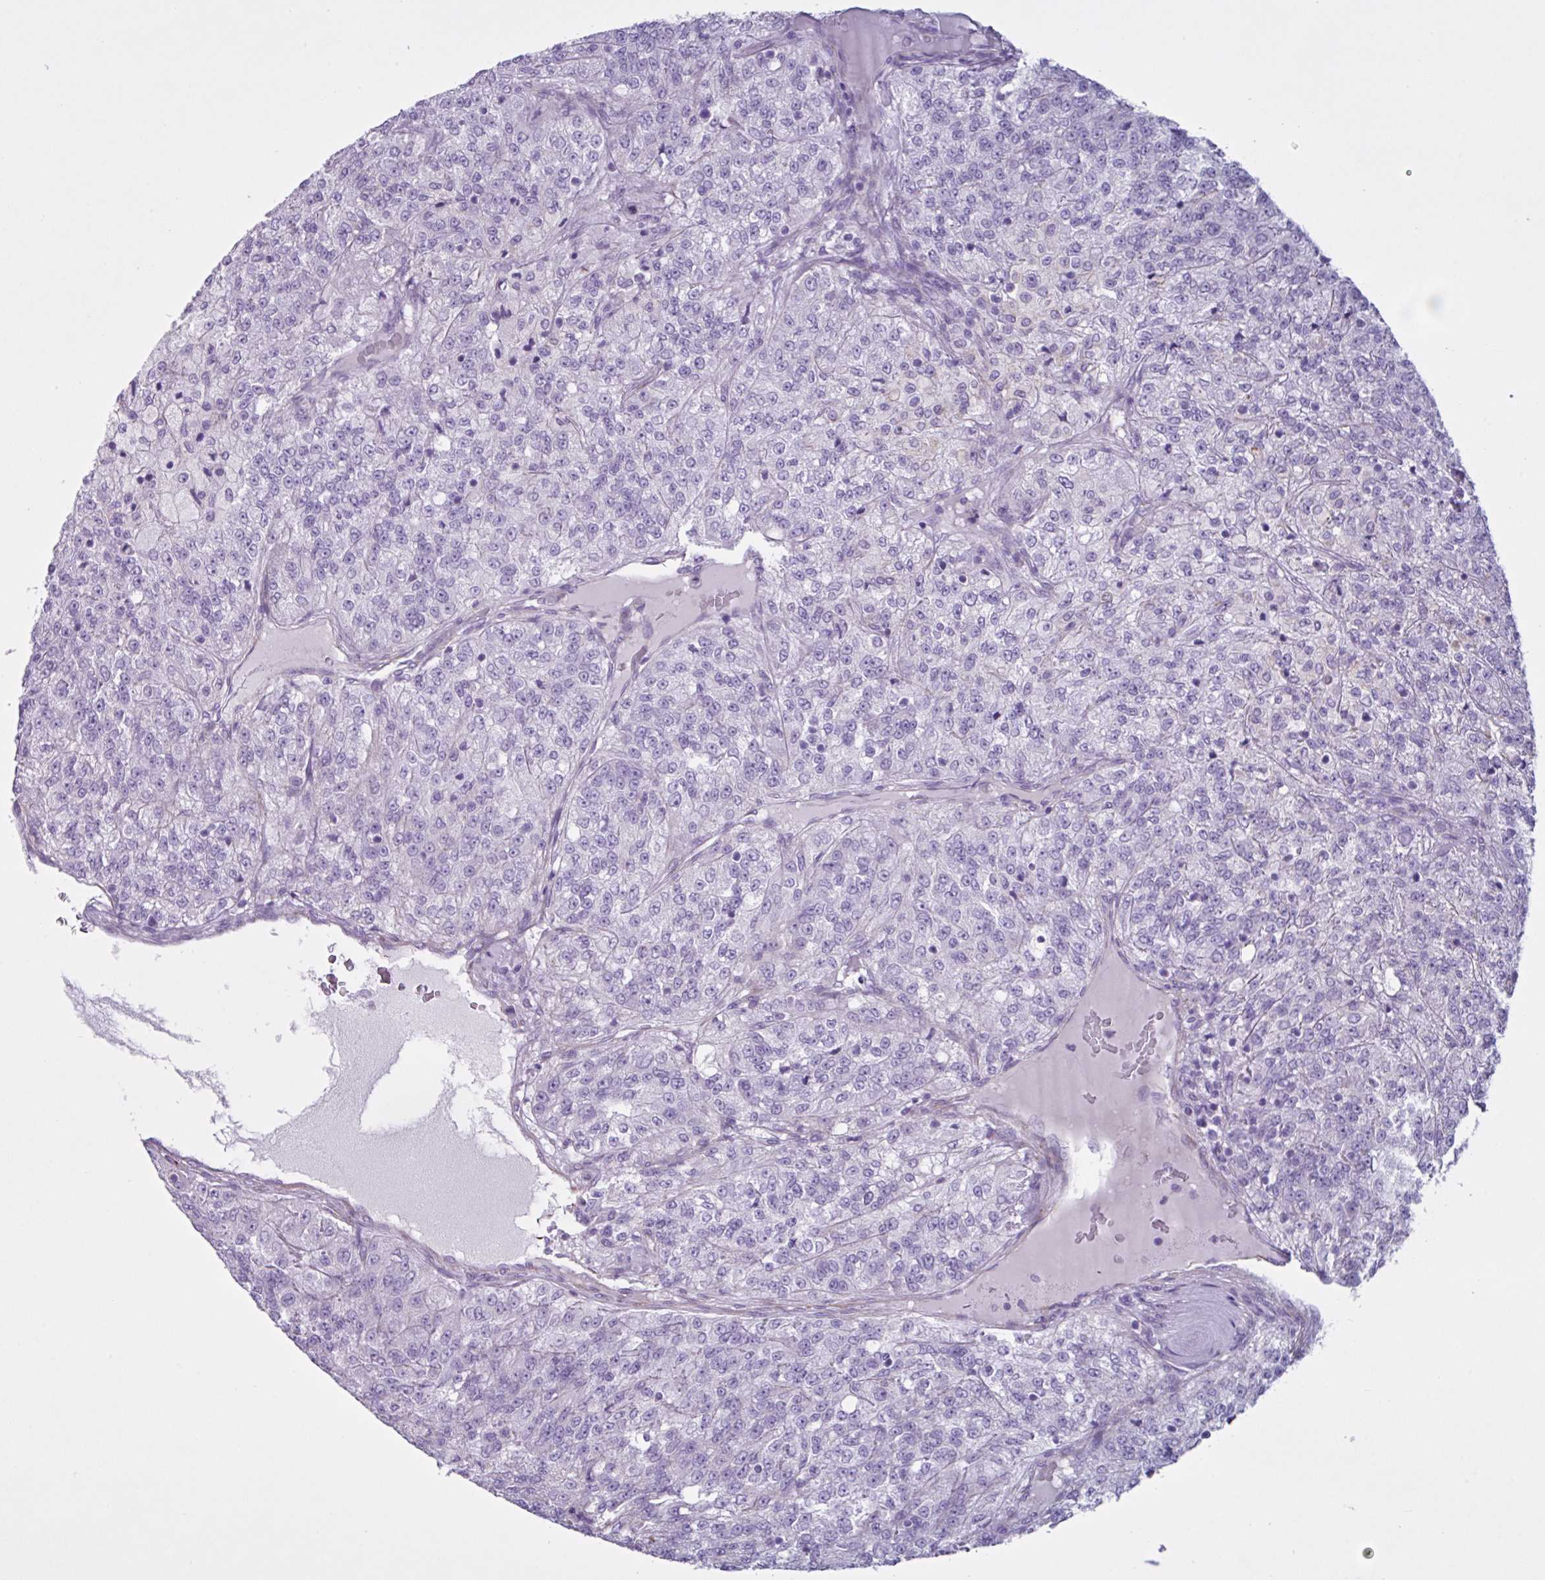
{"staining": {"intensity": "negative", "quantity": "none", "location": "none"}, "tissue": "renal cancer", "cell_type": "Tumor cells", "image_type": "cancer", "snomed": [{"axis": "morphology", "description": "Adenocarcinoma, NOS"}, {"axis": "topography", "description": "Kidney"}], "caption": "IHC micrograph of human renal cancer stained for a protein (brown), which exhibits no expression in tumor cells.", "gene": "TMEM86B", "patient": {"sex": "female", "age": 63}}